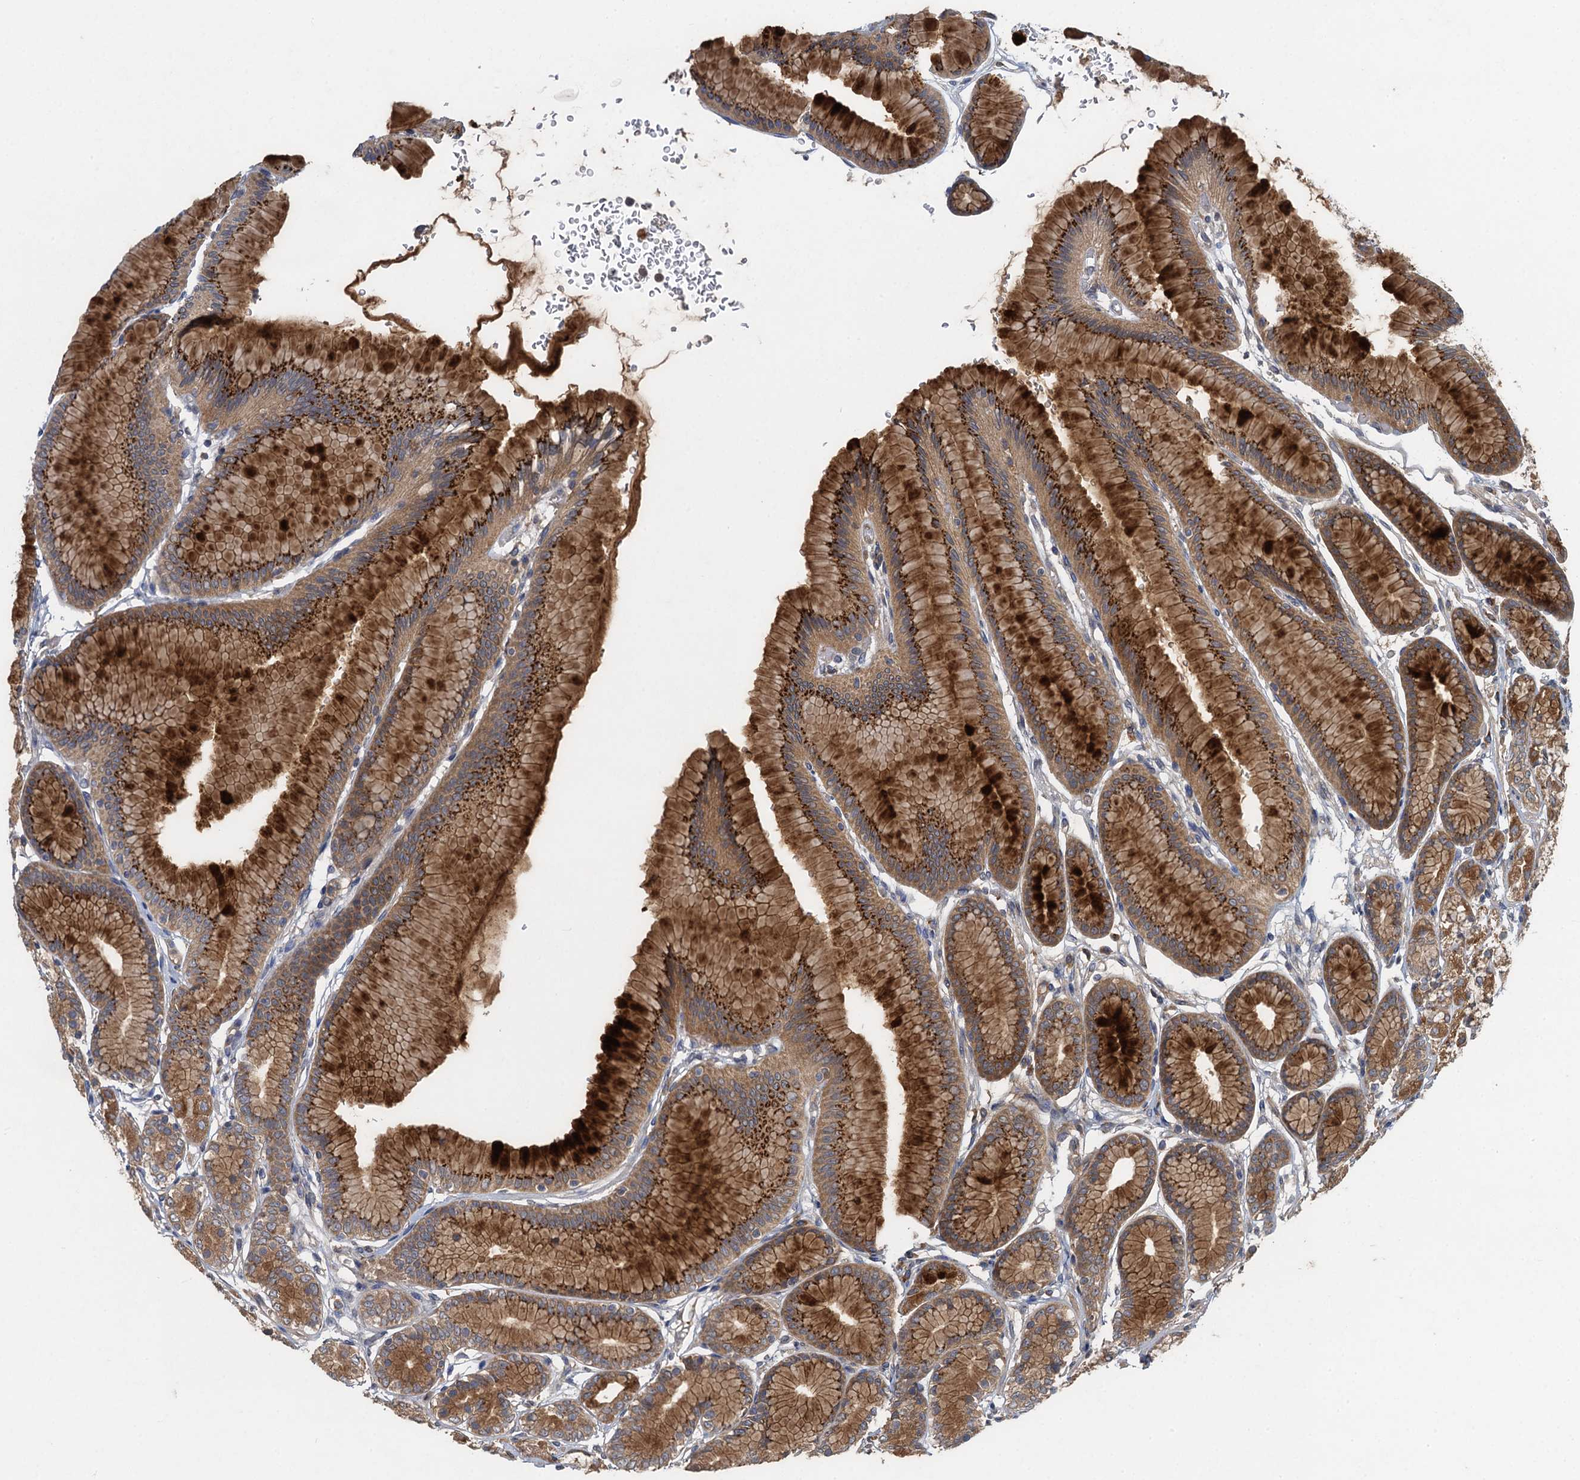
{"staining": {"intensity": "strong", "quantity": ">75%", "location": "cytoplasmic/membranous"}, "tissue": "stomach", "cell_type": "Glandular cells", "image_type": "normal", "snomed": [{"axis": "morphology", "description": "Normal tissue, NOS"}, {"axis": "morphology", "description": "Adenocarcinoma, NOS"}, {"axis": "morphology", "description": "Adenocarcinoma, High grade"}, {"axis": "topography", "description": "Stomach, upper"}, {"axis": "topography", "description": "Stomach"}], "caption": "Protein expression analysis of benign stomach demonstrates strong cytoplasmic/membranous positivity in approximately >75% of glandular cells. The staining is performed using DAB (3,3'-diaminobenzidine) brown chromogen to label protein expression. The nuclei are counter-stained blue using hematoxylin.", "gene": "SNAP29", "patient": {"sex": "female", "age": 65}}